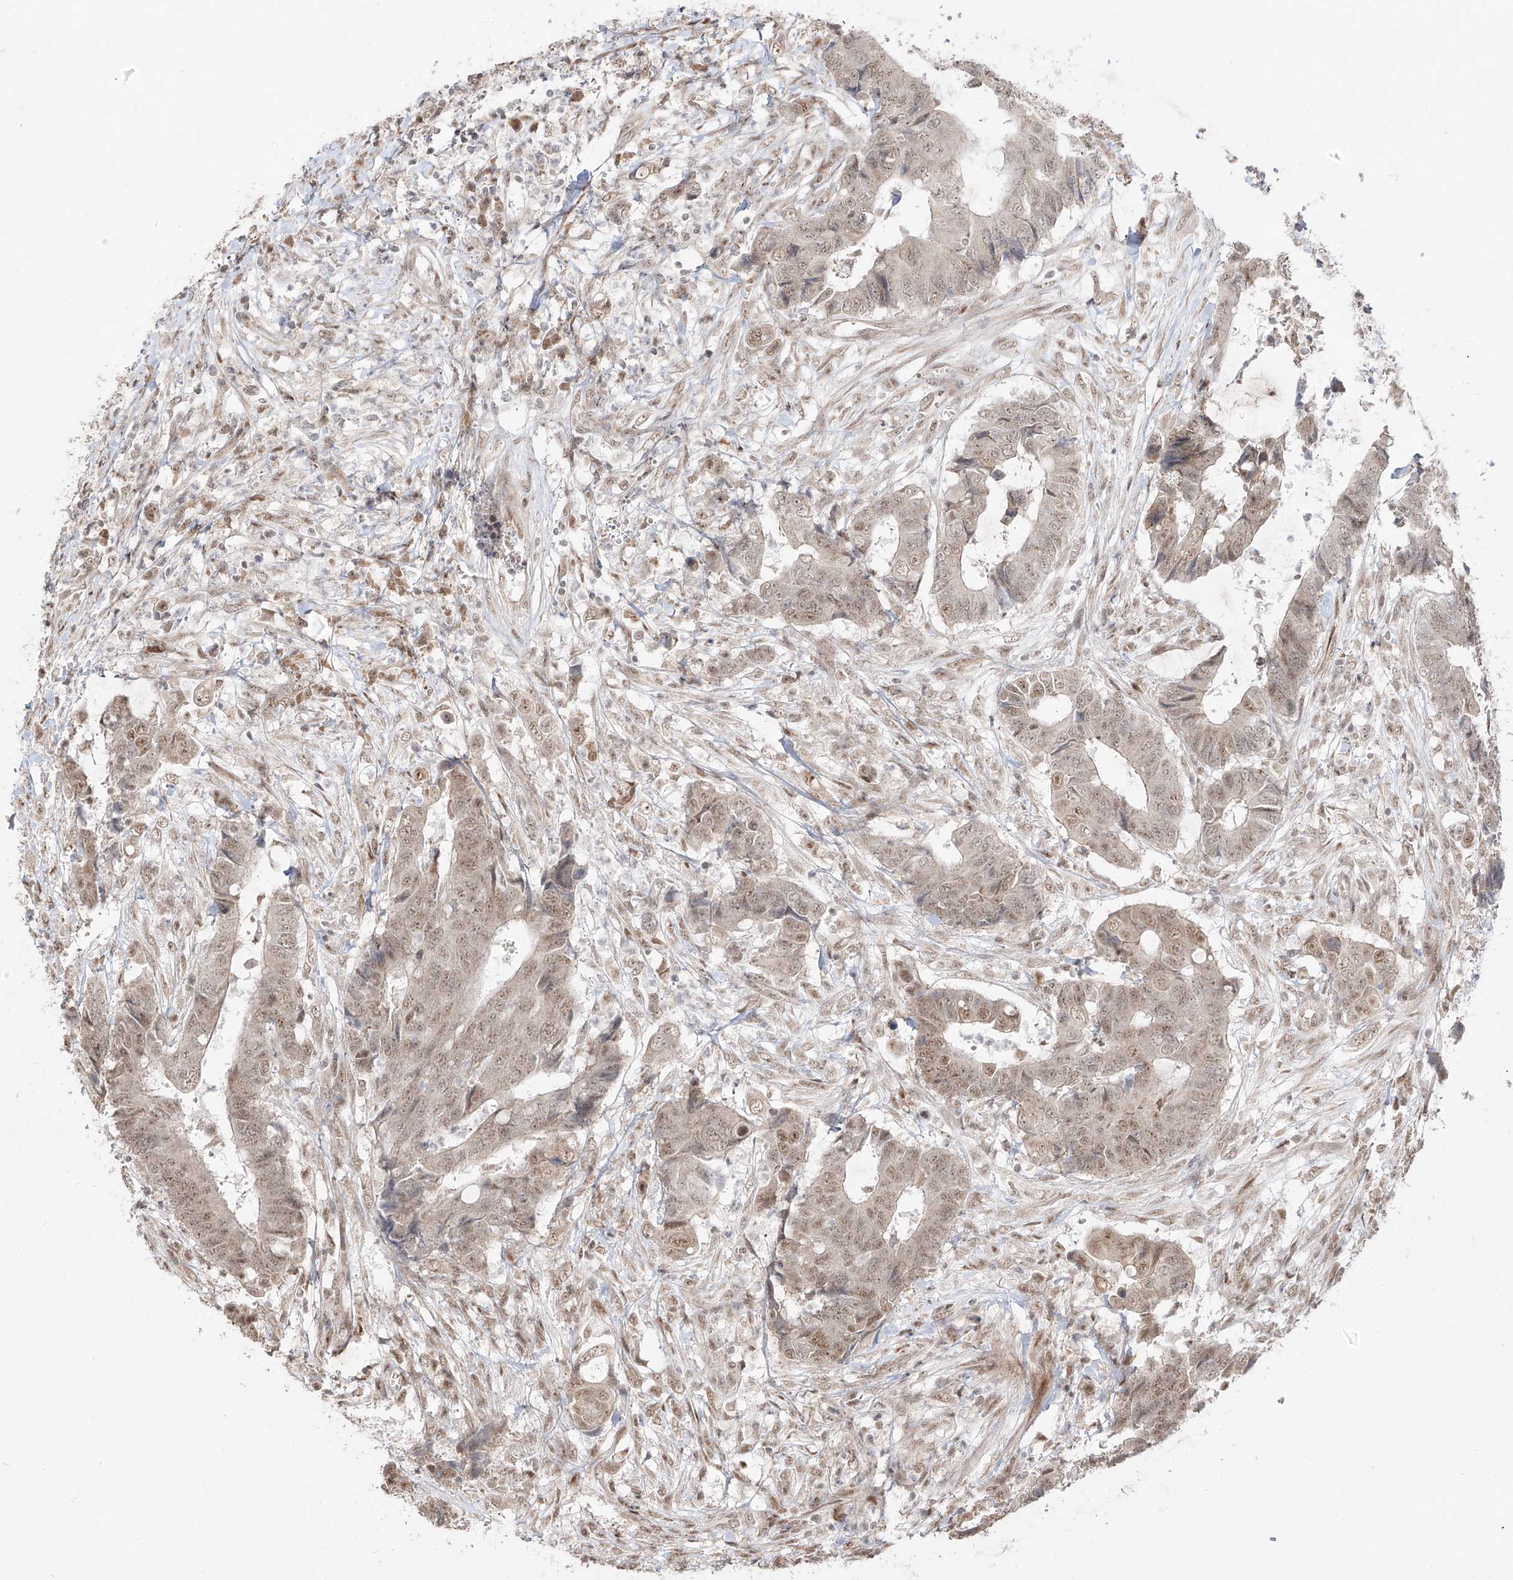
{"staining": {"intensity": "weak", "quantity": ">75%", "location": "nuclear"}, "tissue": "colorectal cancer", "cell_type": "Tumor cells", "image_type": "cancer", "snomed": [{"axis": "morphology", "description": "Adenocarcinoma, NOS"}, {"axis": "topography", "description": "Rectum"}], "caption": "IHC (DAB (3,3'-diaminobenzidine)) staining of human adenocarcinoma (colorectal) displays weak nuclear protein expression in approximately >75% of tumor cells.", "gene": "SNRNP27", "patient": {"sex": "male", "age": 84}}